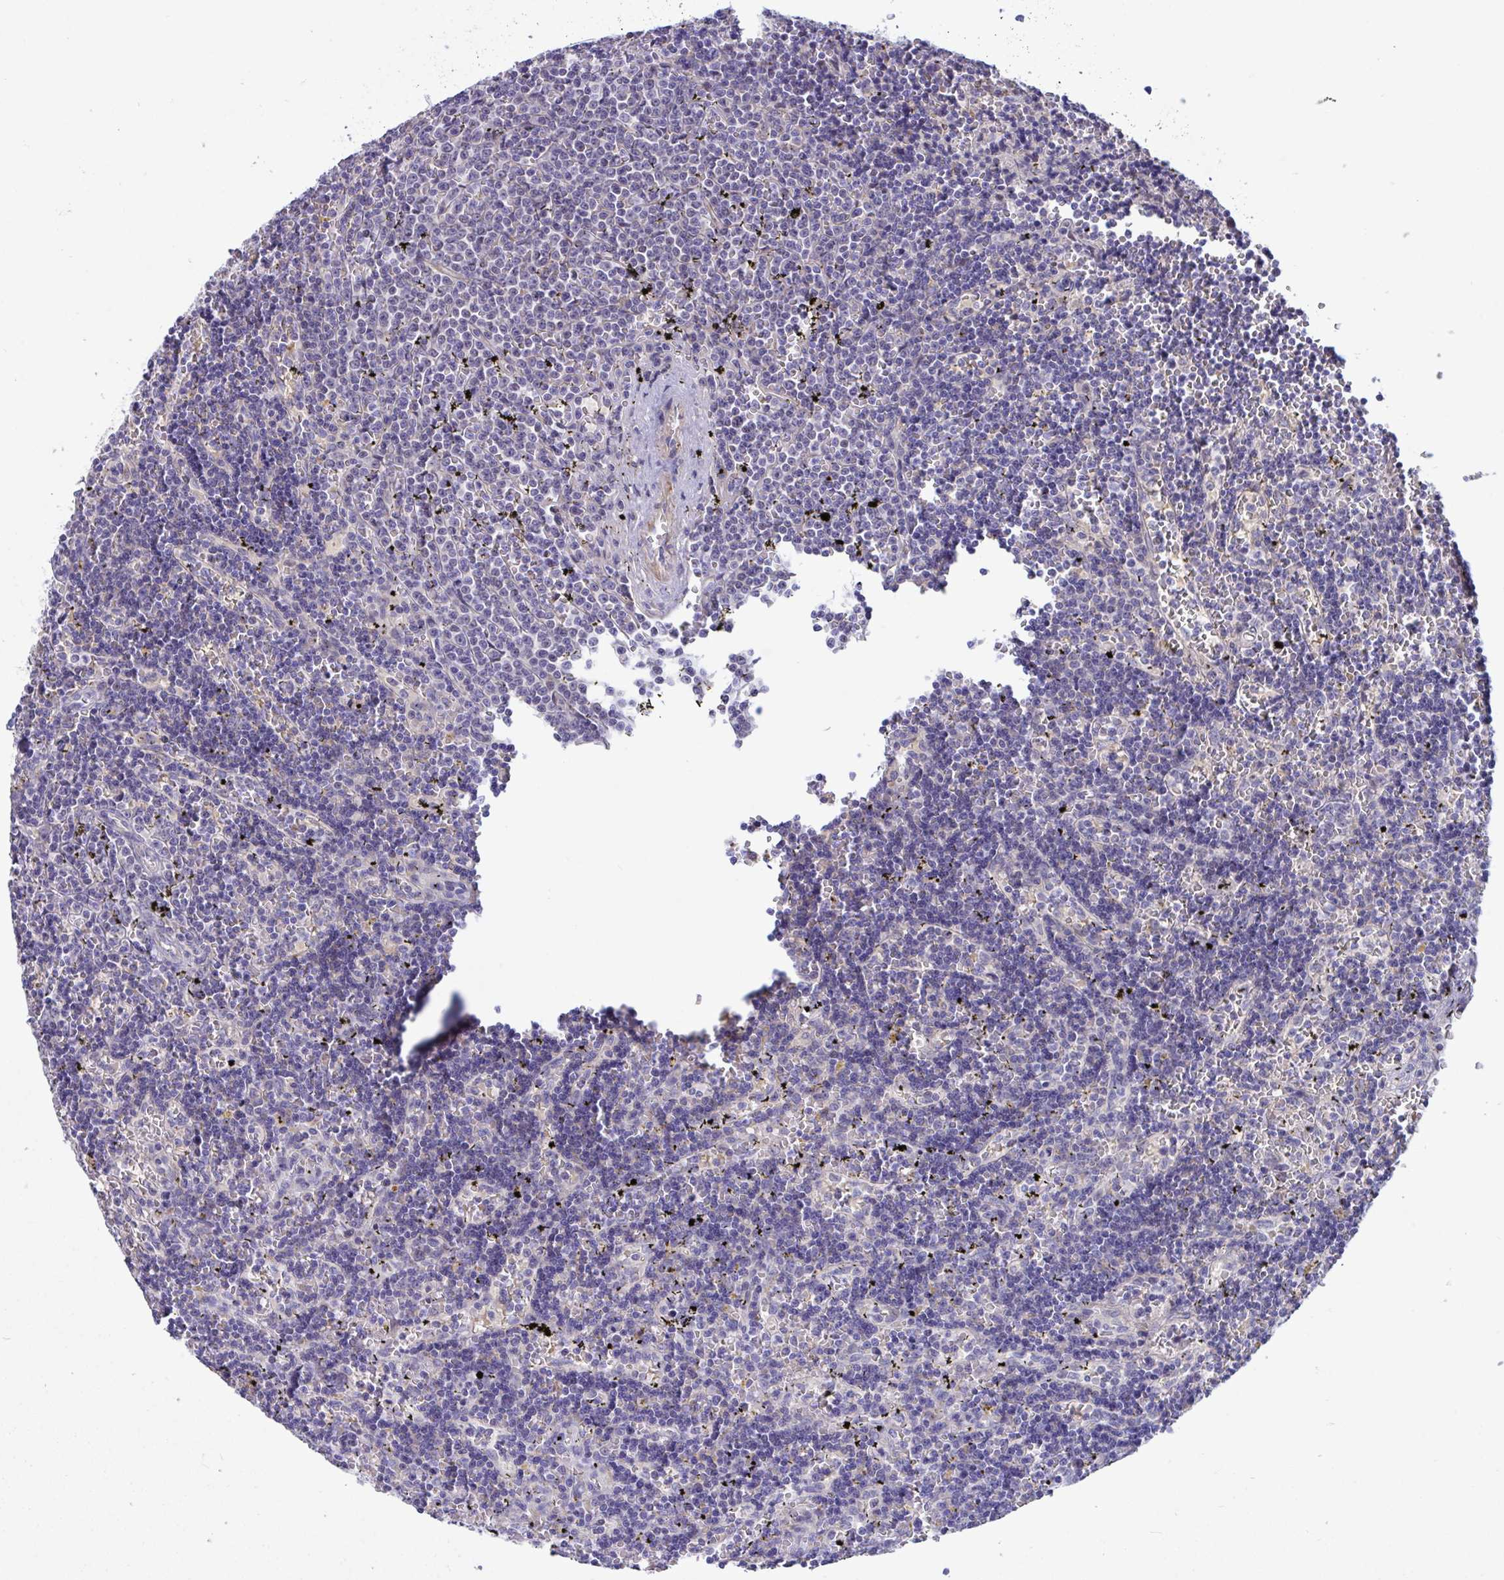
{"staining": {"intensity": "negative", "quantity": "none", "location": "none"}, "tissue": "lymphoma", "cell_type": "Tumor cells", "image_type": "cancer", "snomed": [{"axis": "morphology", "description": "Malignant lymphoma, non-Hodgkin's type, Low grade"}, {"axis": "topography", "description": "Spleen"}], "caption": "Immunohistochemistry (IHC) histopathology image of low-grade malignant lymphoma, non-Hodgkin's type stained for a protein (brown), which exhibits no expression in tumor cells. (DAB (3,3'-diaminobenzidine) immunohistochemistry (IHC) visualized using brightfield microscopy, high magnification).", "gene": "IL37", "patient": {"sex": "male", "age": 60}}